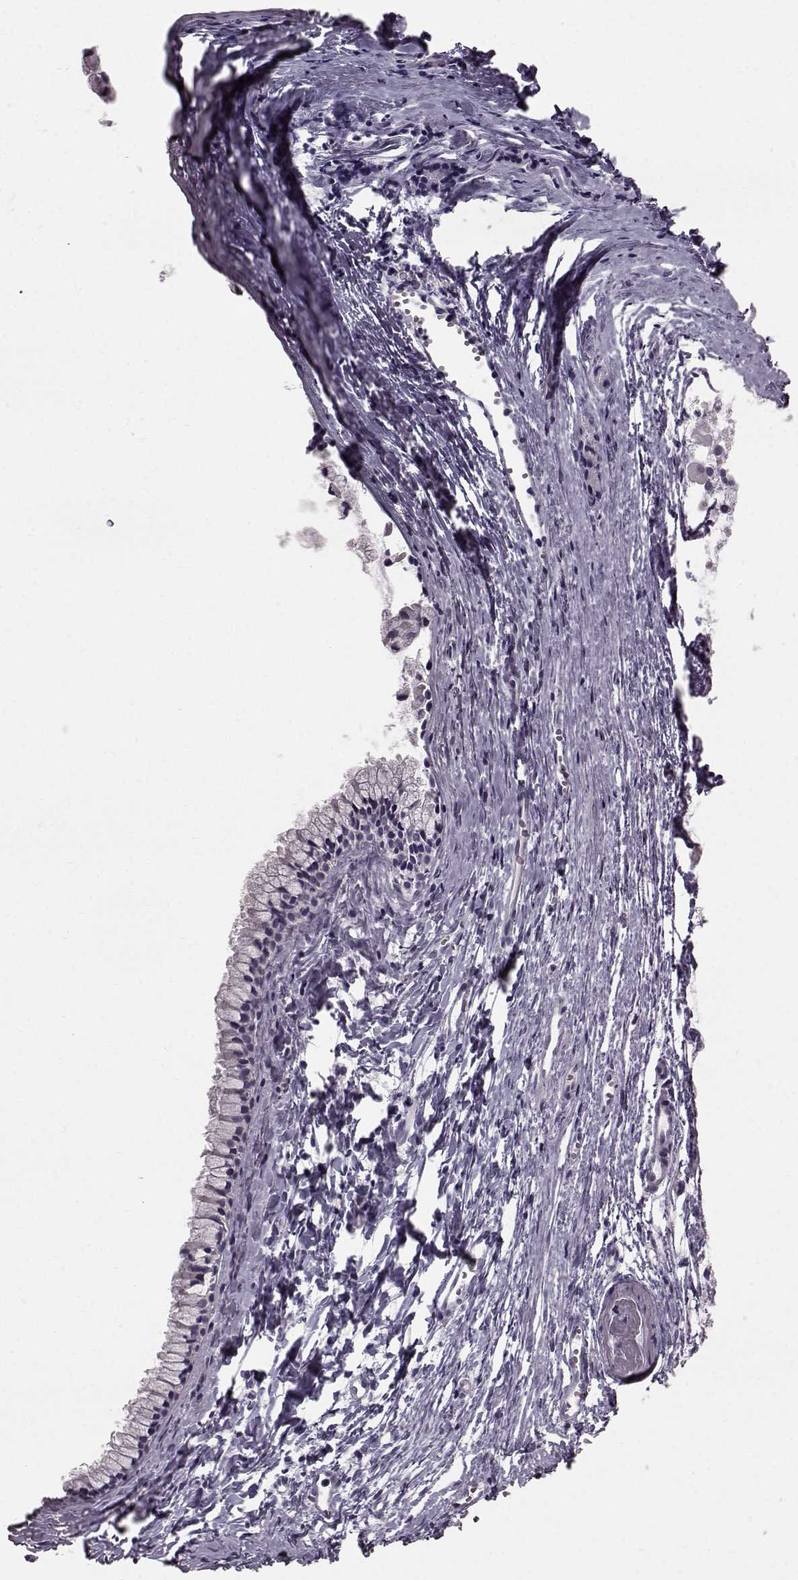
{"staining": {"intensity": "negative", "quantity": "none", "location": "none"}, "tissue": "nasopharynx", "cell_type": "Respiratory epithelial cells", "image_type": "normal", "snomed": [{"axis": "morphology", "description": "Normal tissue, NOS"}, {"axis": "topography", "description": "Nasopharynx"}], "caption": "A high-resolution micrograph shows immunohistochemistry (IHC) staining of normal nasopharynx, which exhibits no significant staining in respiratory epithelial cells.", "gene": "TCHHL1", "patient": {"sex": "male", "age": 83}}